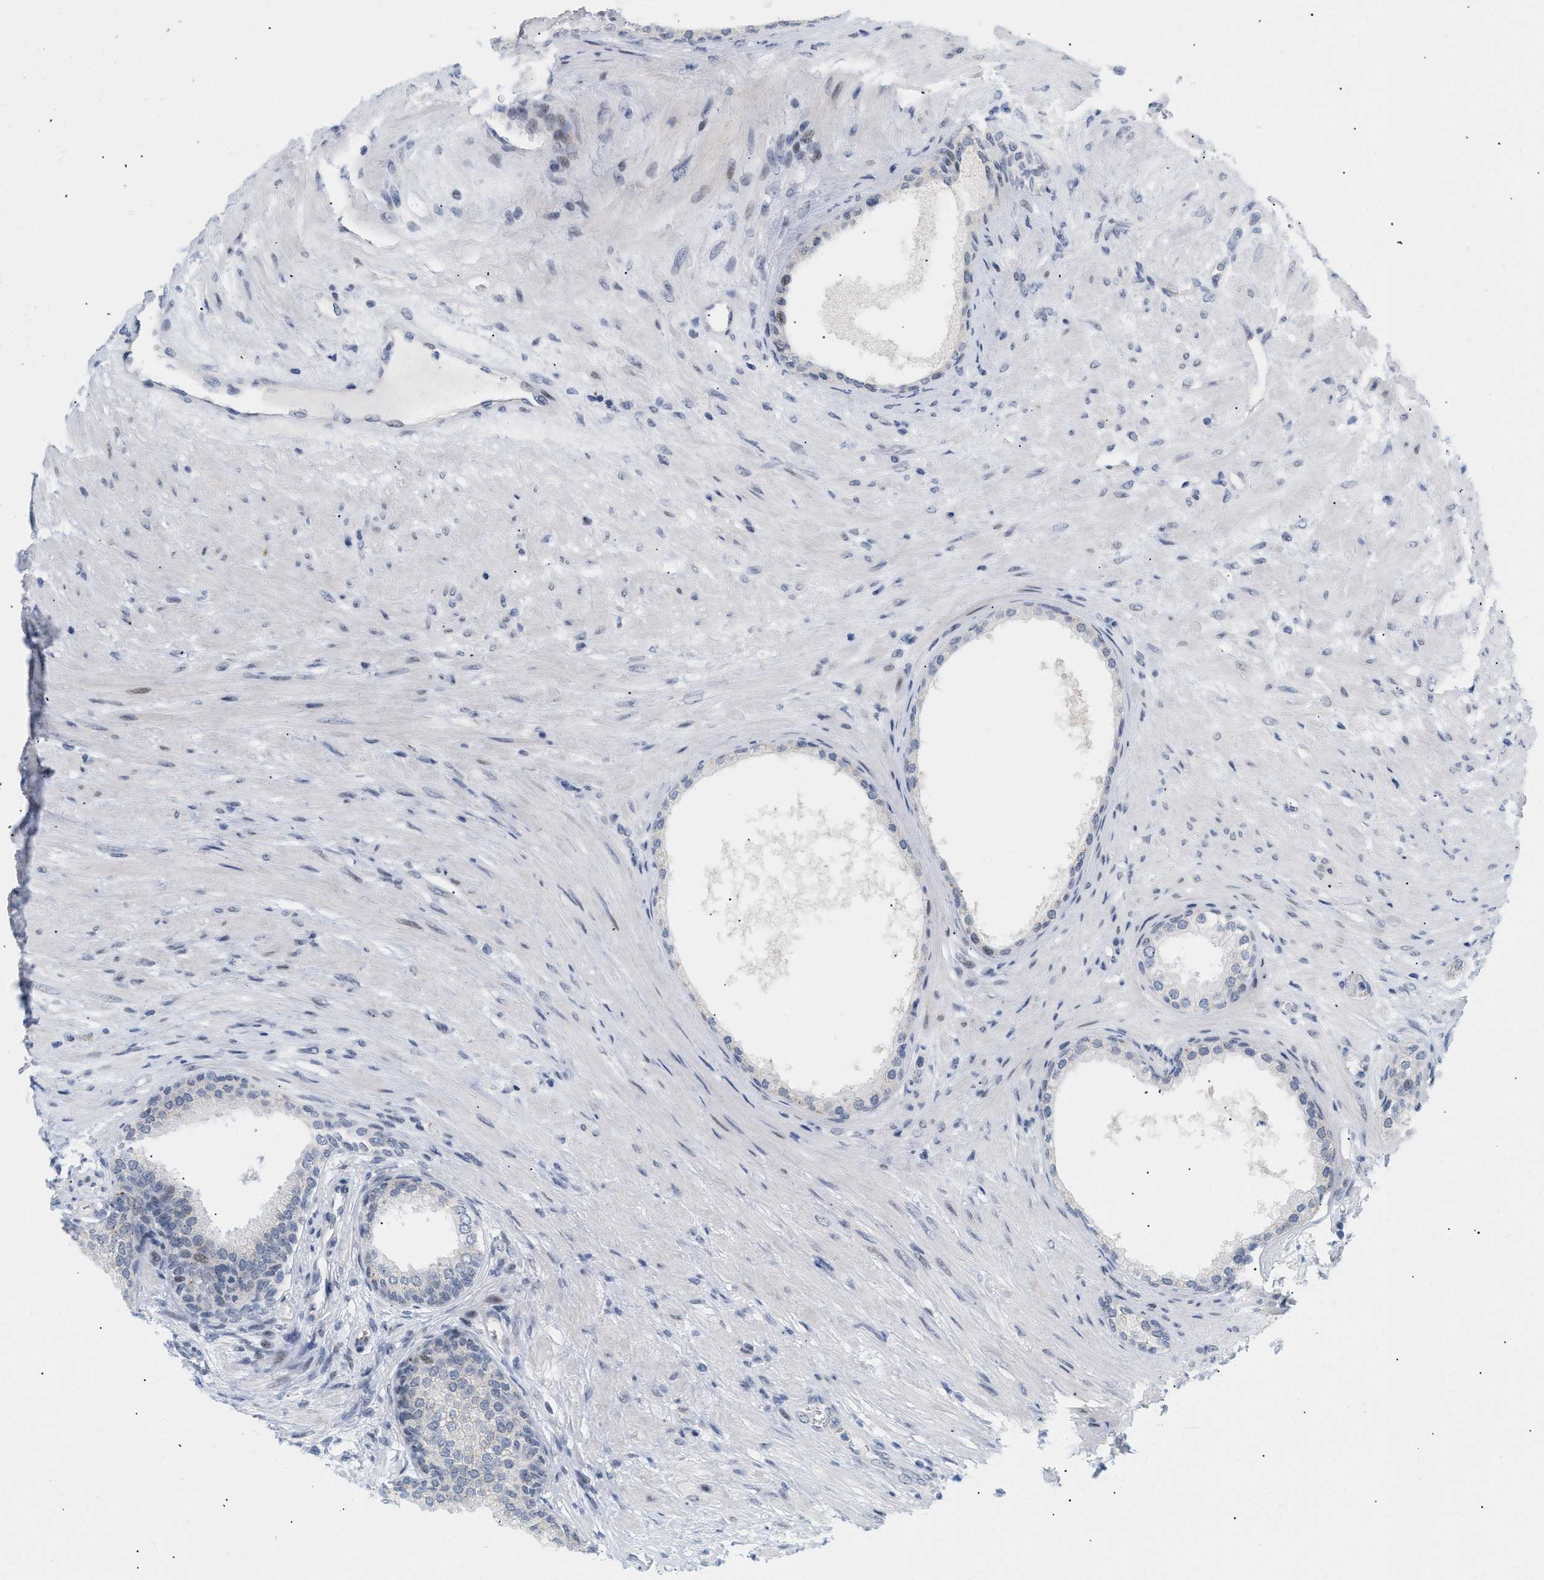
{"staining": {"intensity": "weak", "quantity": "<25%", "location": "nuclear"}, "tissue": "prostate", "cell_type": "Glandular cells", "image_type": "normal", "snomed": [{"axis": "morphology", "description": "Normal tissue, NOS"}, {"axis": "topography", "description": "Prostate"}], "caption": "Glandular cells show no significant protein staining in benign prostate.", "gene": "PPARD", "patient": {"sex": "male", "age": 76}}